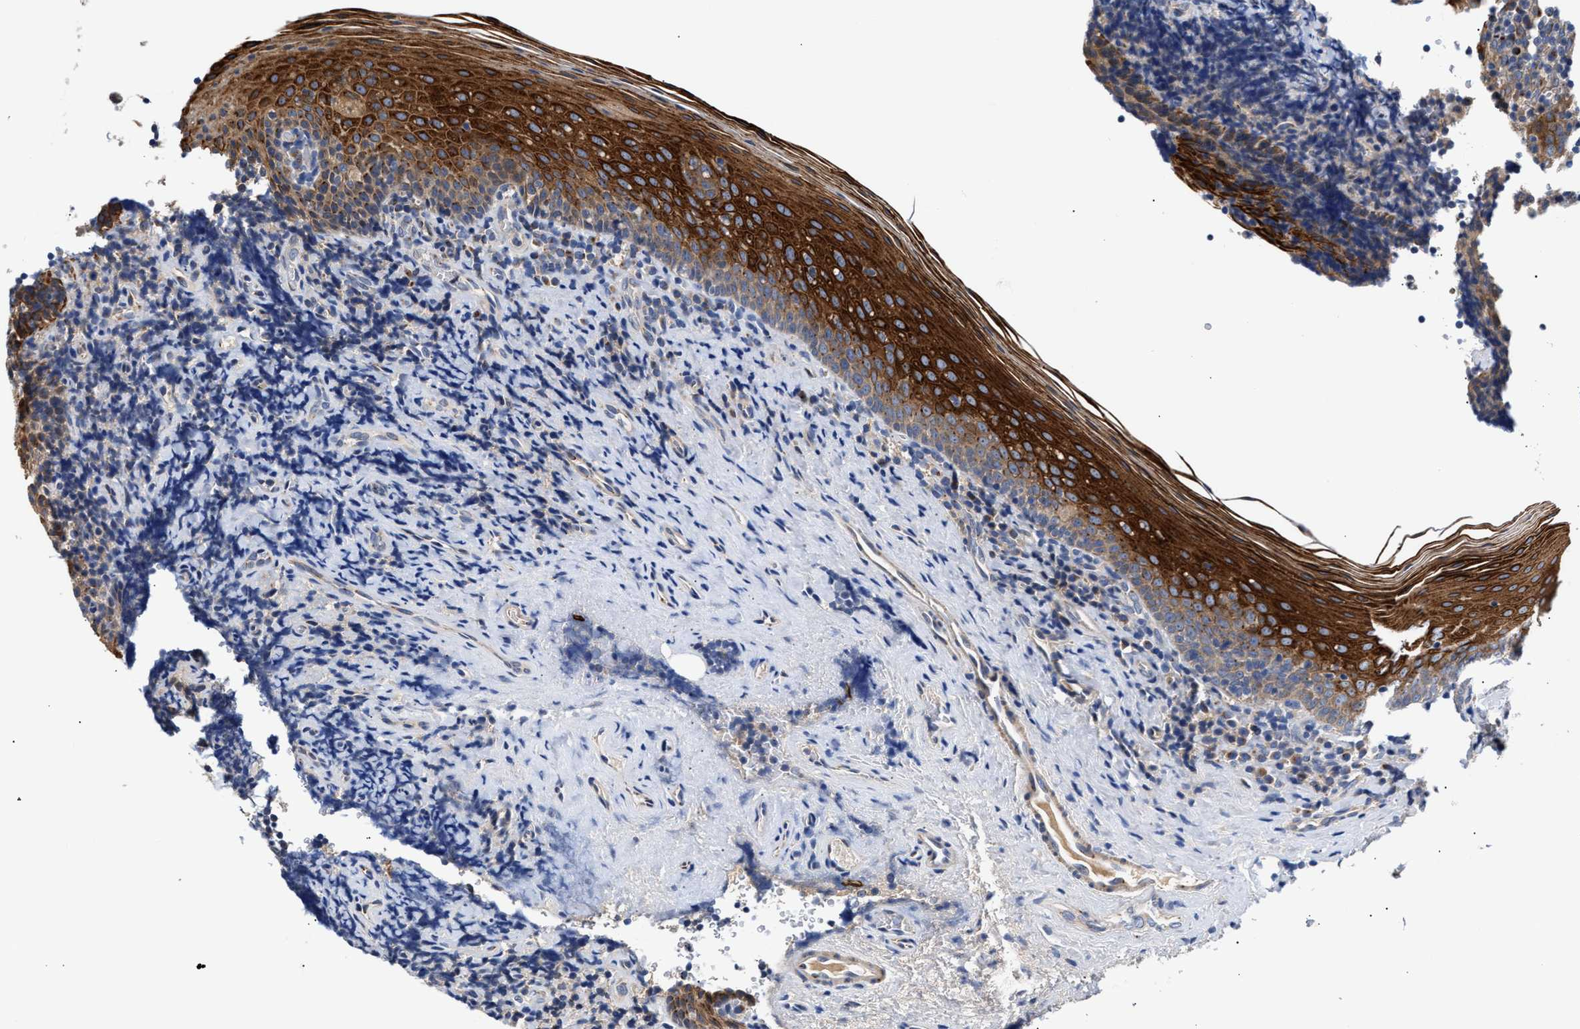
{"staining": {"intensity": "negative", "quantity": "none", "location": "none"}, "tissue": "tonsil", "cell_type": "Germinal center cells", "image_type": "normal", "snomed": [{"axis": "morphology", "description": "Normal tissue, NOS"}, {"axis": "morphology", "description": "Inflammation, NOS"}, {"axis": "topography", "description": "Tonsil"}], "caption": "A high-resolution photomicrograph shows immunohistochemistry staining of normal tonsil, which exhibits no significant staining in germinal center cells.", "gene": "CCDC146", "patient": {"sex": "female", "age": 31}}